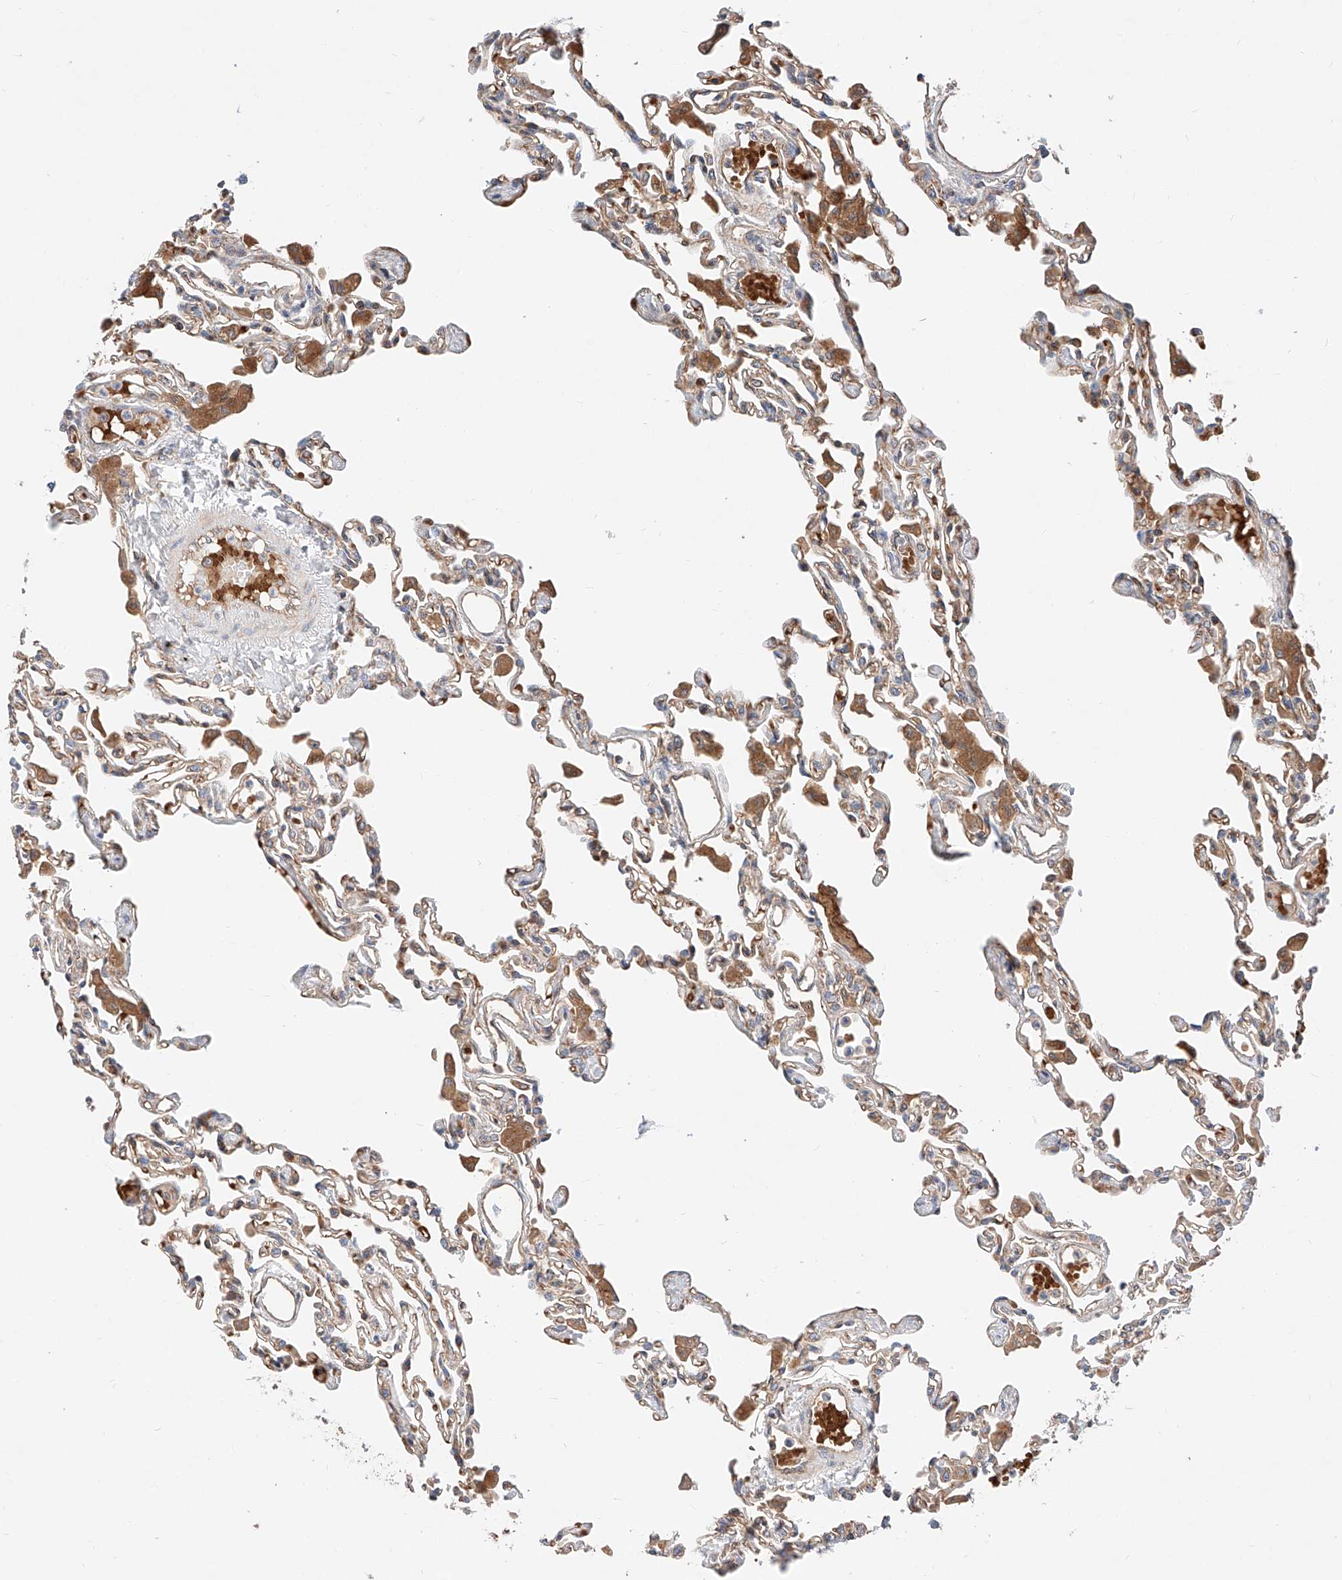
{"staining": {"intensity": "weak", "quantity": ">75%", "location": "cytoplasmic/membranous"}, "tissue": "lung", "cell_type": "Alveolar cells", "image_type": "normal", "snomed": [{"axis": "morphology", "description": "Normal tissue, NOS"}, {"axis": "topography", "description": "Bronchus"}, {"axis": "topography", "description": "Lung"}], "caption": "Human lung stained with a brown dye exhibits weak cytoplasmic/membranous positive positivity in approximately >75% of alveolar cells.", "gene": "NR1D1", "patient": {"sex": "female", "age": 49}}